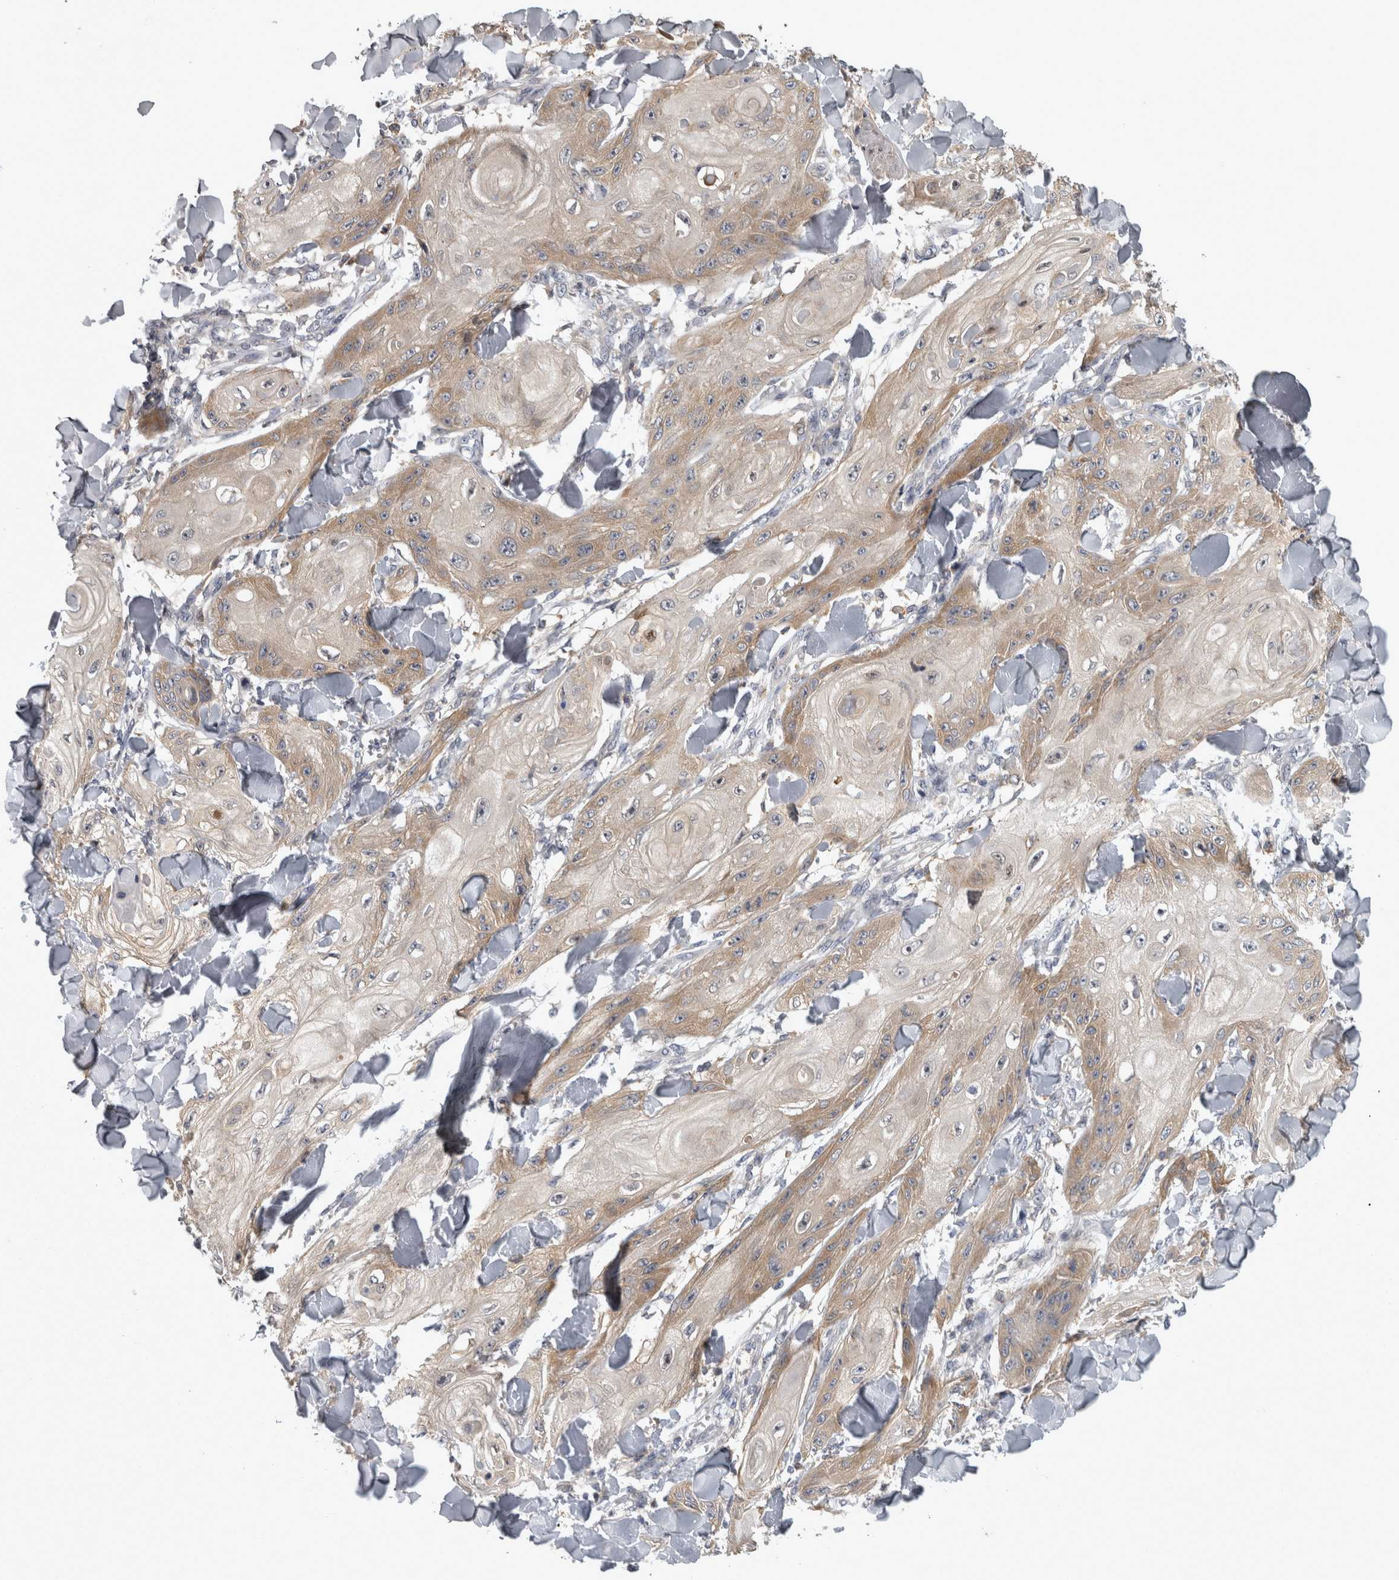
{"staining": {"intensity": "weak", "quantity": "<25%", "location": "cytoplasmic/membranous"}, "tissue": "skin cancer", "cell_type": "Tumor cells", "image_type": "cancer", "snomed": [{"axis": "morphology", "description": "Squamous cell carcinoma, NOS"}, {"axis": "topography", "description": "Skin"}], "caption": "A photomicrograph of human squamous cell carcinoma (skin) is negative for staining in tumor cells.", "gene": "PRKCI", "patient": {"sex": "male", "age": 74}}